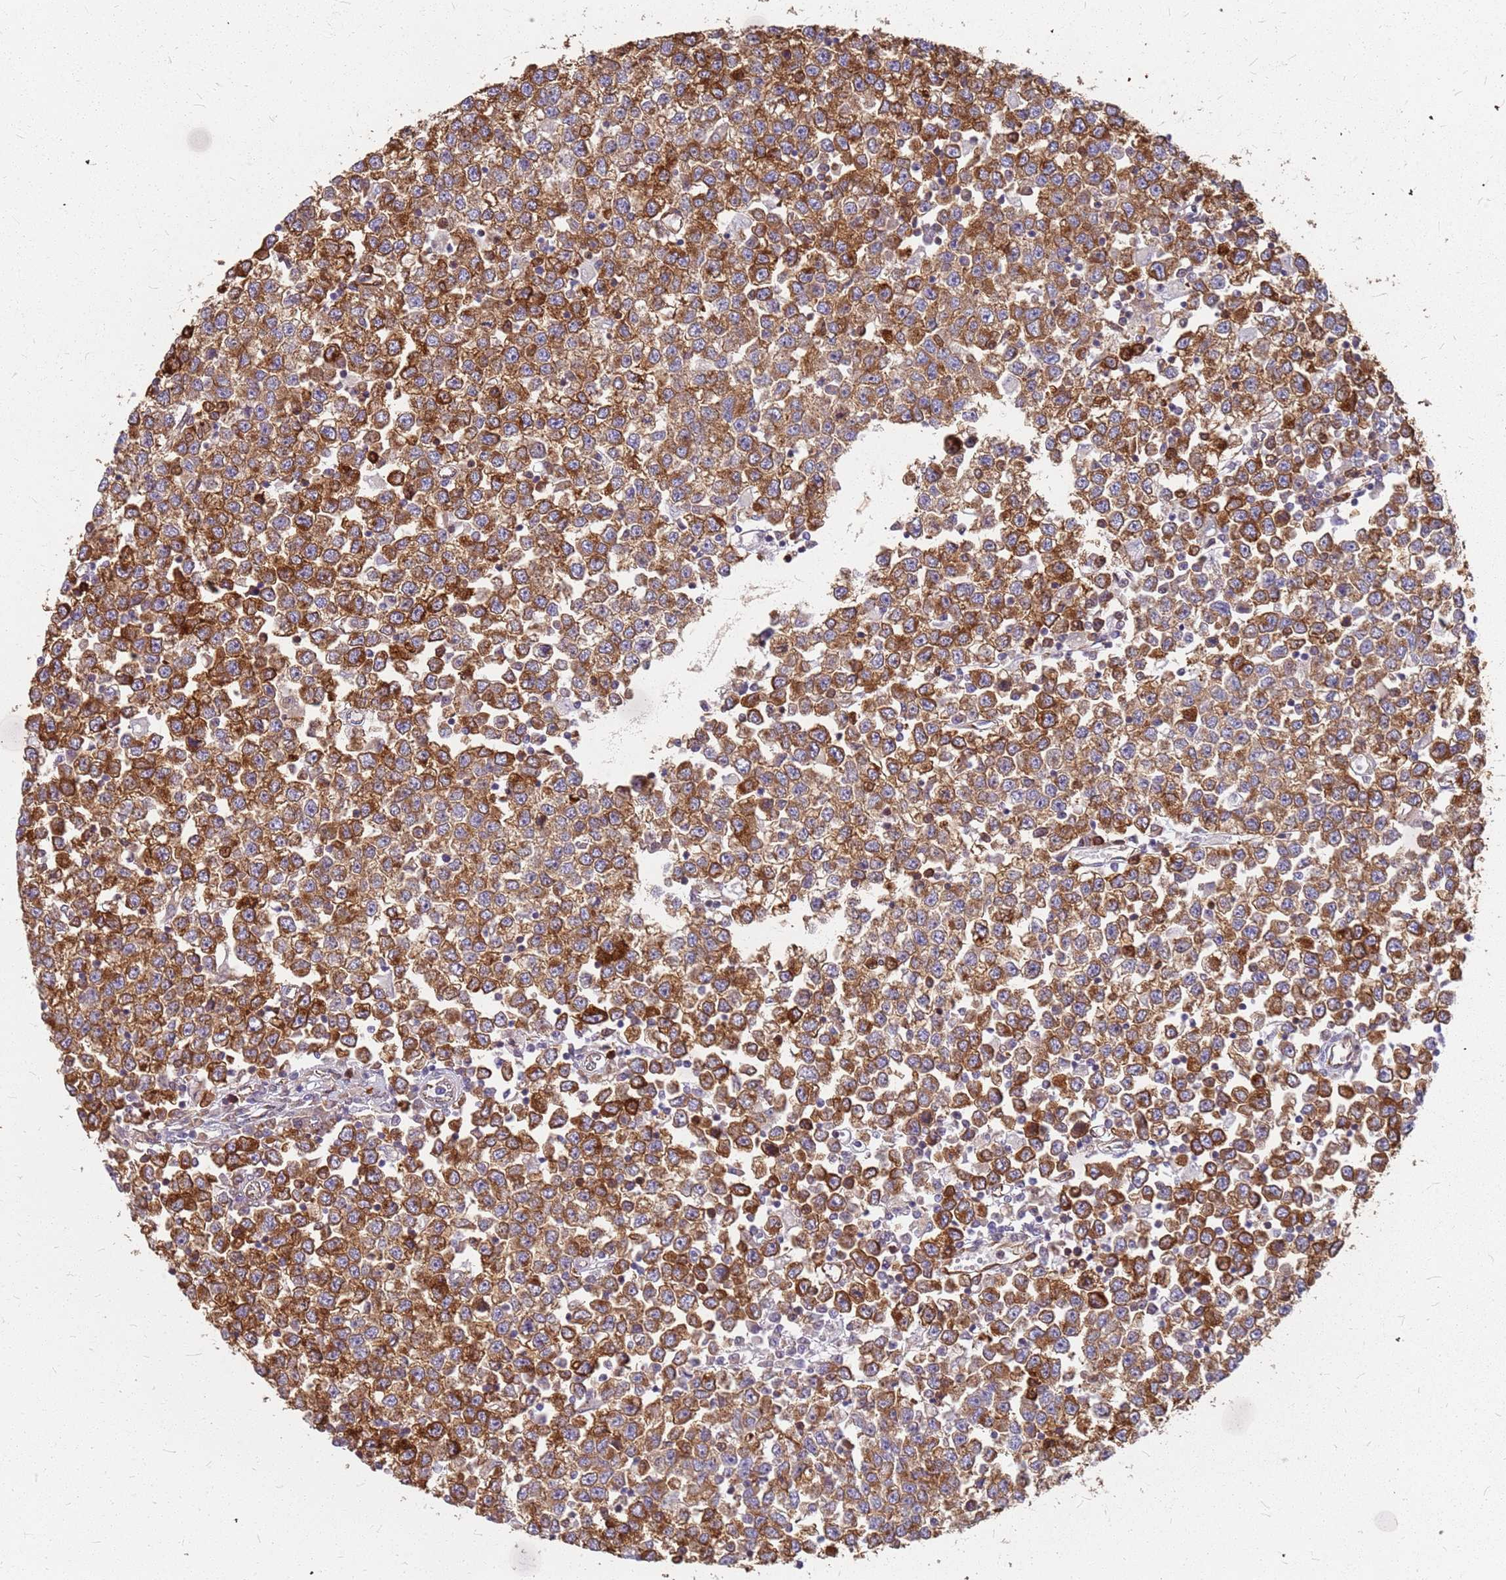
{"staining": {"intensity": "strong", "quantity": ">75%", "location": "cytoplasmic/membranous"}, "tissue": "testis cancer", "cell_type": "Tumor cells", "image_type": "cancer", "snomed": [{"axis": "morphology", "description": "Seminoma, NOS"}, {"axis": "topography", "description": "Testis"}], "caption": "Immunohistochemistry of testis cancer (seminoma) shows high levels of strong cytoplasmic/membranous staining in about >75% of tumor cells.", "gene": "HDX", "patient": {"sex": "male", "age": 65}}